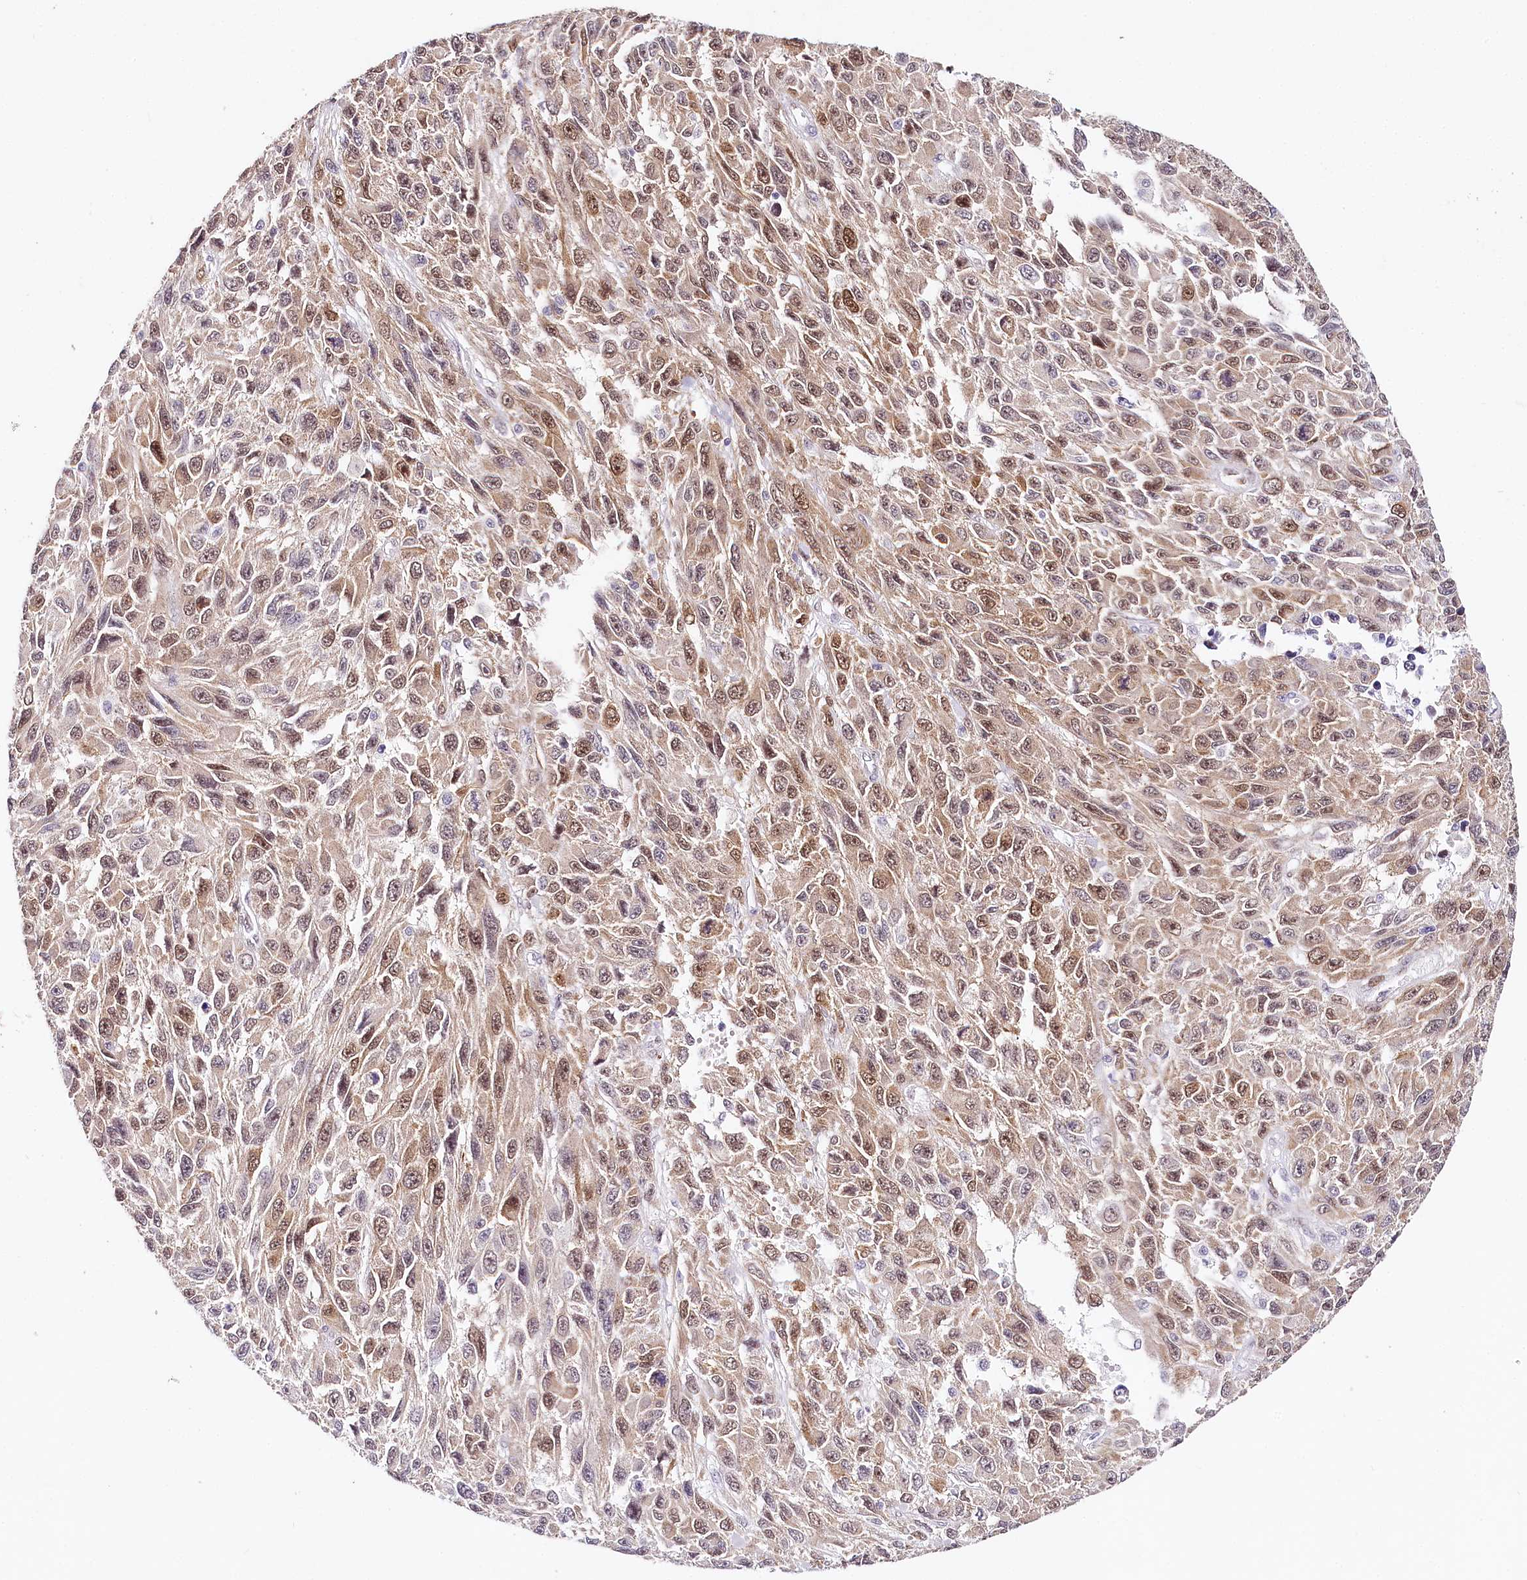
{"staining": {"intensity": "moderate", "quantity": ">75%", "location": "nuclear"}, "tissue": "melanoma", "cell_type": "Tumor cells", "image_type": "cancer", "snomed": [{"axis": "morphology", "description": "Normal tissue, NOS"}, {"axis": "morphology", "description": "Malignant melanoma, NOS"}, {"axis": "topography", "description": "Skin"}], "caption": "Immunohistochemical staining of melanoma exhibits medium levels of moderate nuclear staining in approximately >75% of tumor cells. The protein of interest is shown in brown color, while the nuclei are stained blue.", "gene": "TP53", "patient": {"sex": "female", "age": 96}}